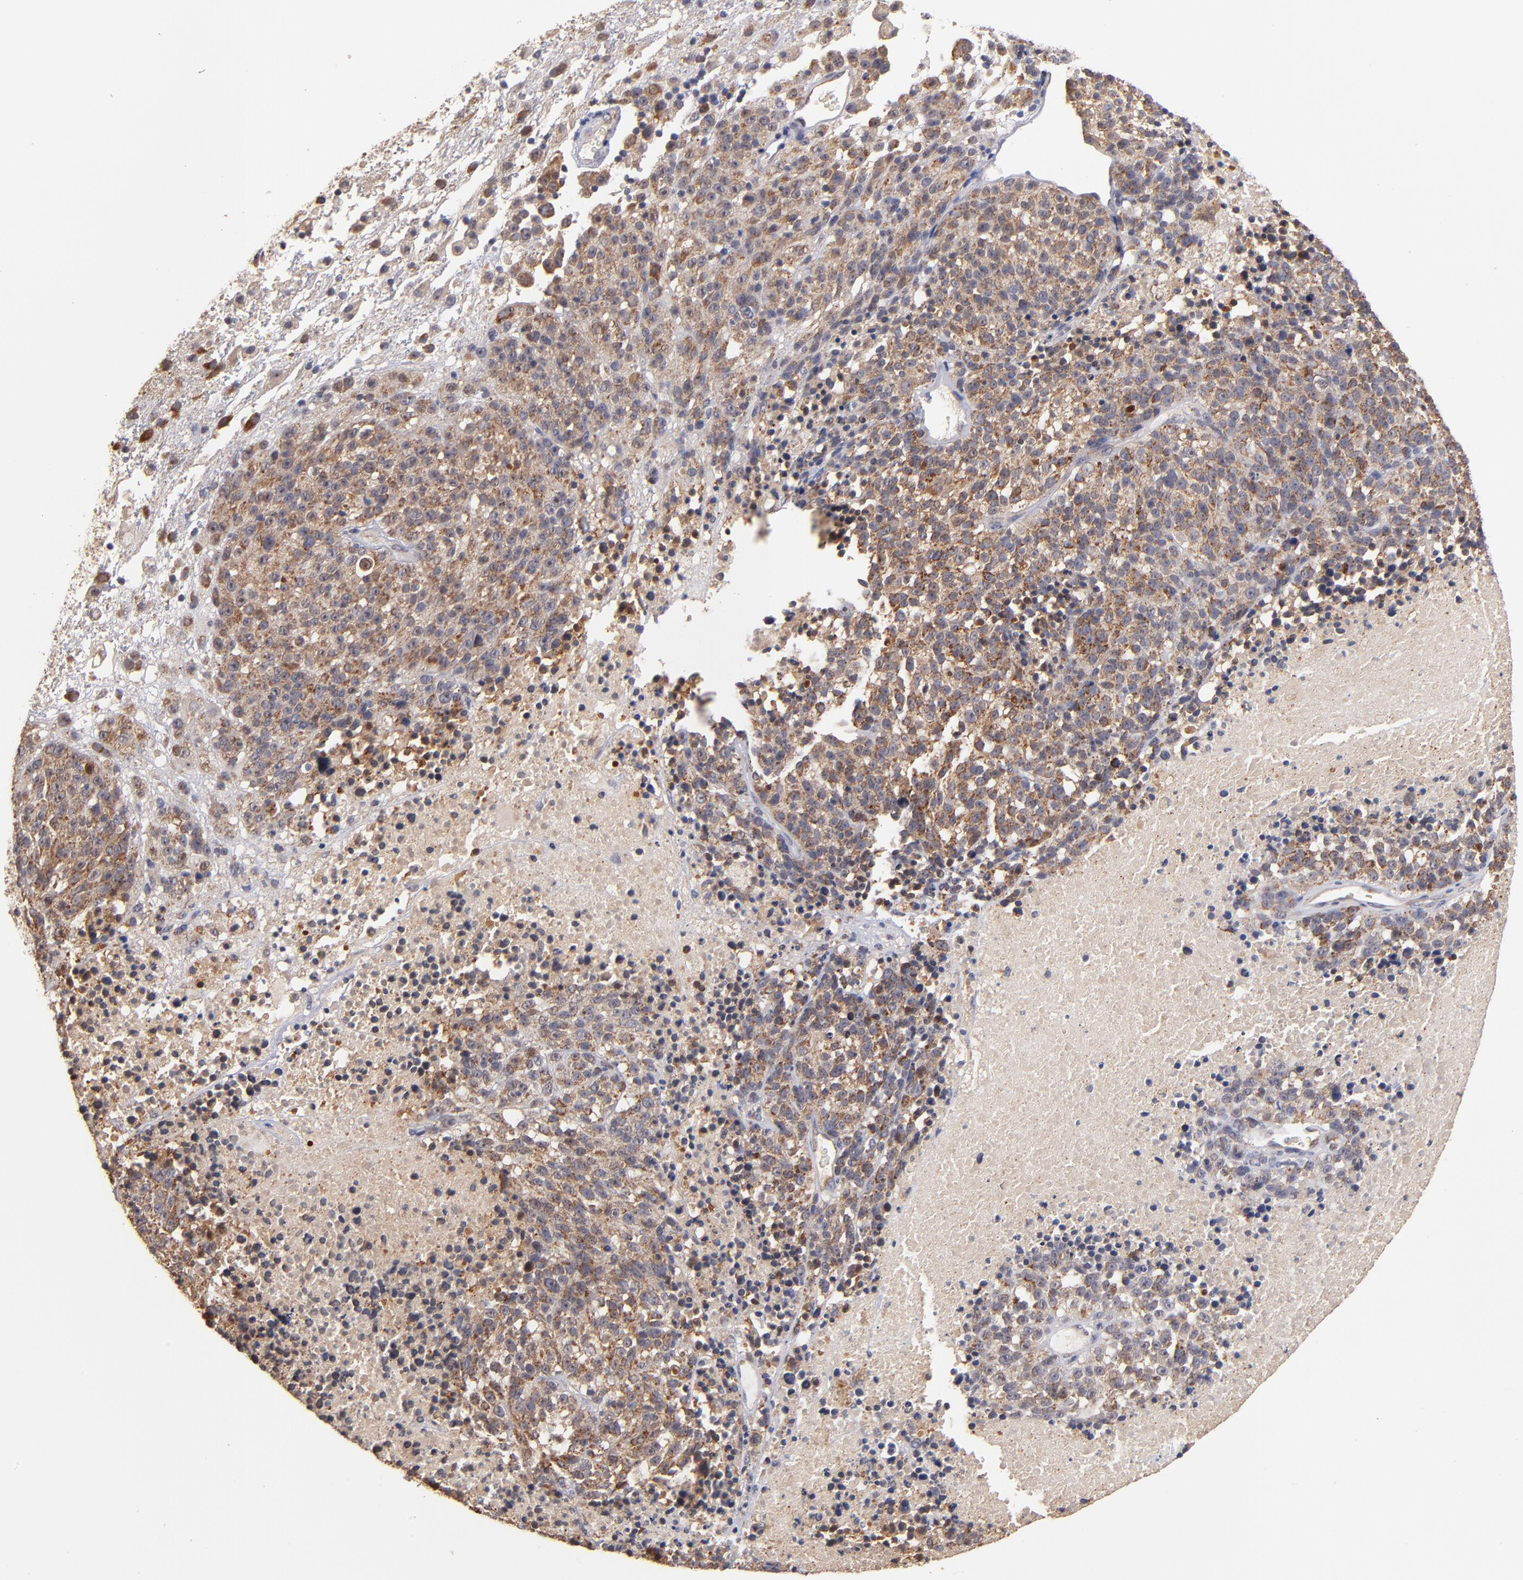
{"staining": {"intensity": "weak", "quantity": ">75%", "location": "cytoplasmic/membranous"}, "tissue": "melanoma", "cell_type": "Tumor cells", "image_type": "cancer", "snomed": [{"axis": "morphology", "description": "Malignant melanoma, Metastatic site"}, {"axis": "topography", "description": "Cerebral cortex"}], "caption": "High-power microscopy captured an IHC histopathology image of melanoma, revealing weak cytoplasmic/membranous positivity in about >75% of tumor cells.", "gene": "DIABLO", "patient": {"sex": "female", "age": 52}}